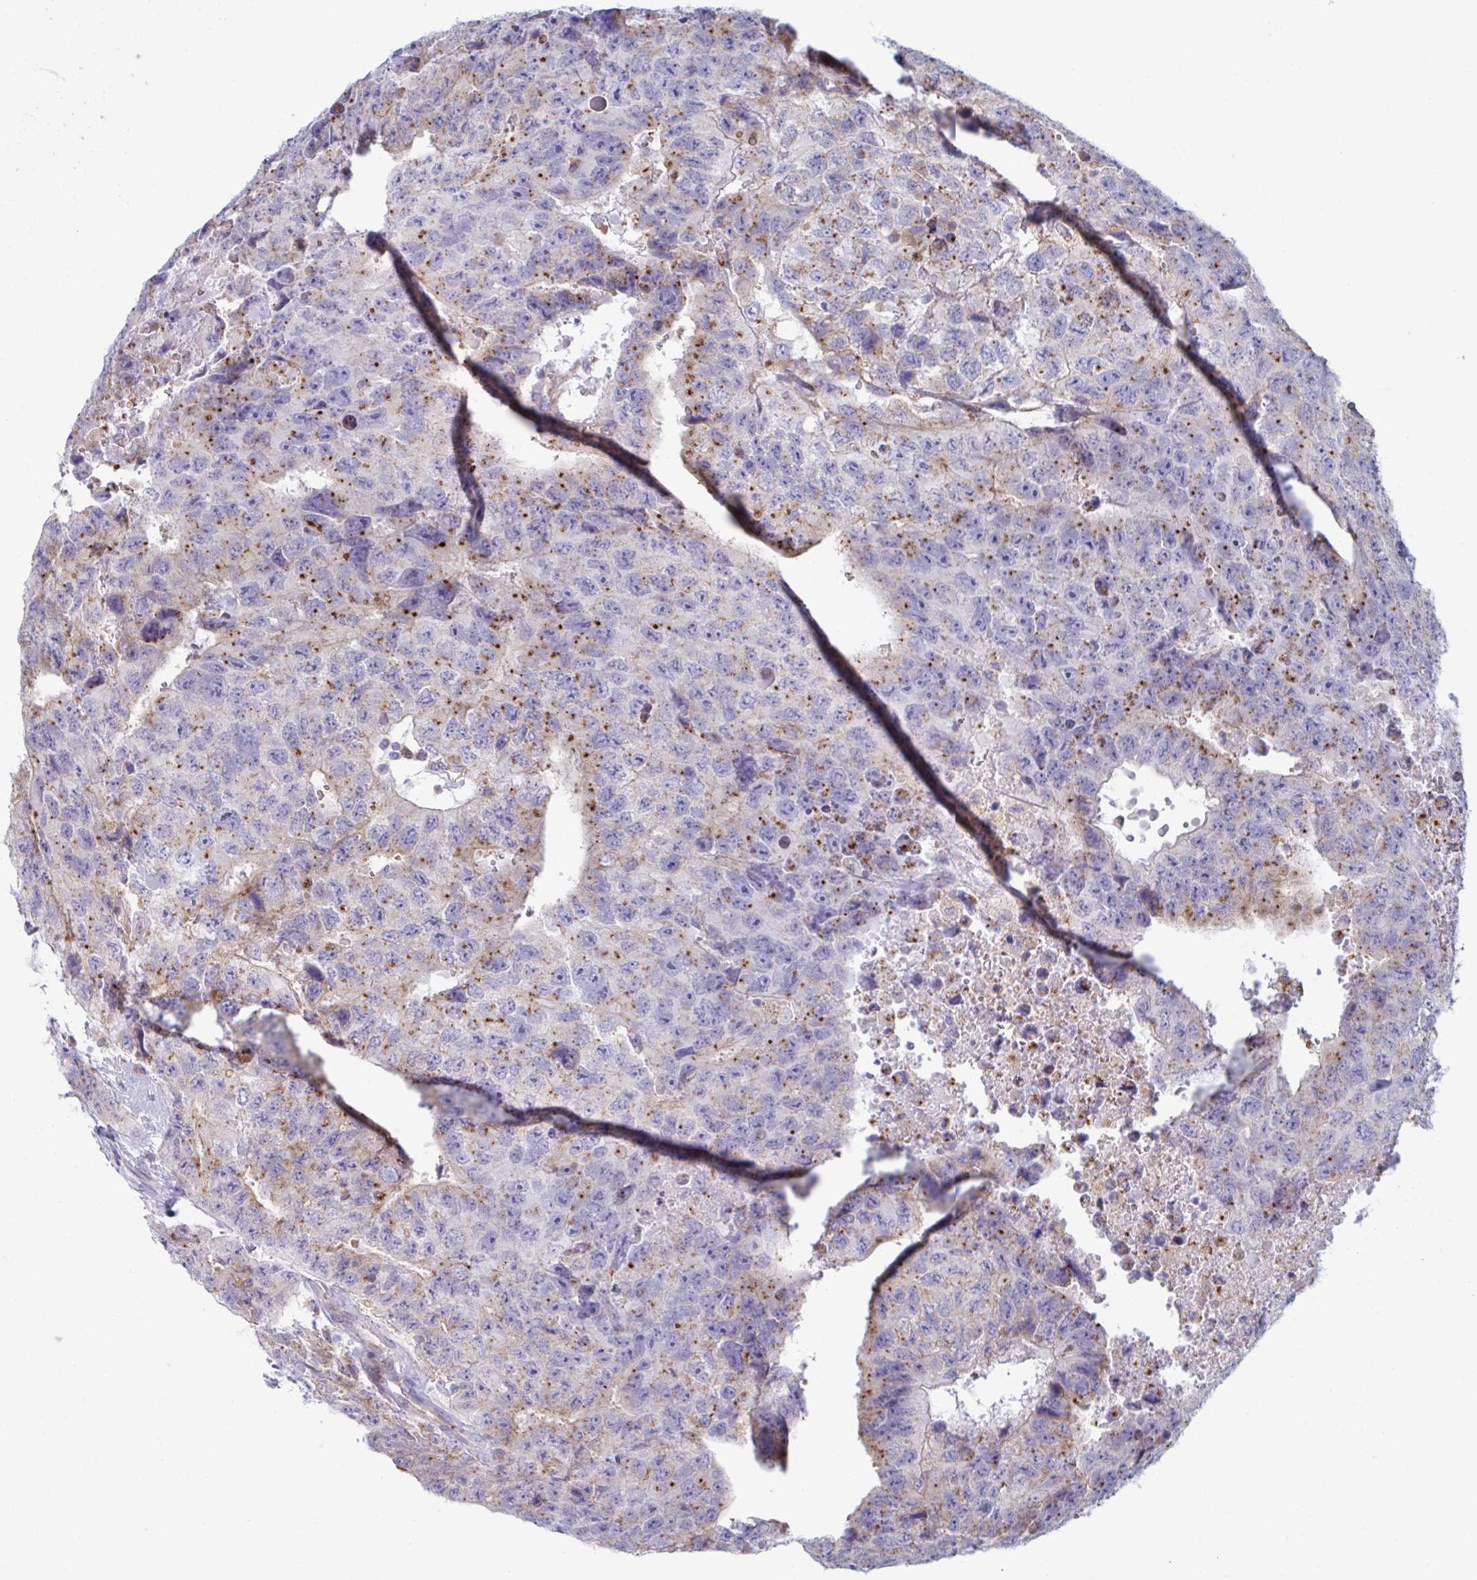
{"staining": {"intensity": "moderate", "quantity": "25%-75%", "location": "cytoplasmic/membranous"}, "tissue": "testis cancer", "cell_type": "Tumor cells", "image_type": "cancer", "snomed": [{"axis": "morphology", "description": "Carcinoma, Embryonal, NOS"}, {"axis": "topography", "description": "Testis"}], "caption": "Immunohistochemical staining of testis embryonal carcinoma exhibits medium levels of moderate cytoplasmic/membranous staining in about 25%-75% of tumor cells. Ihc stains the protein in brown and the nuclei are stained blue.", "gene": "SLC9A6", "patient": {"sex": "male", "age": 24}}